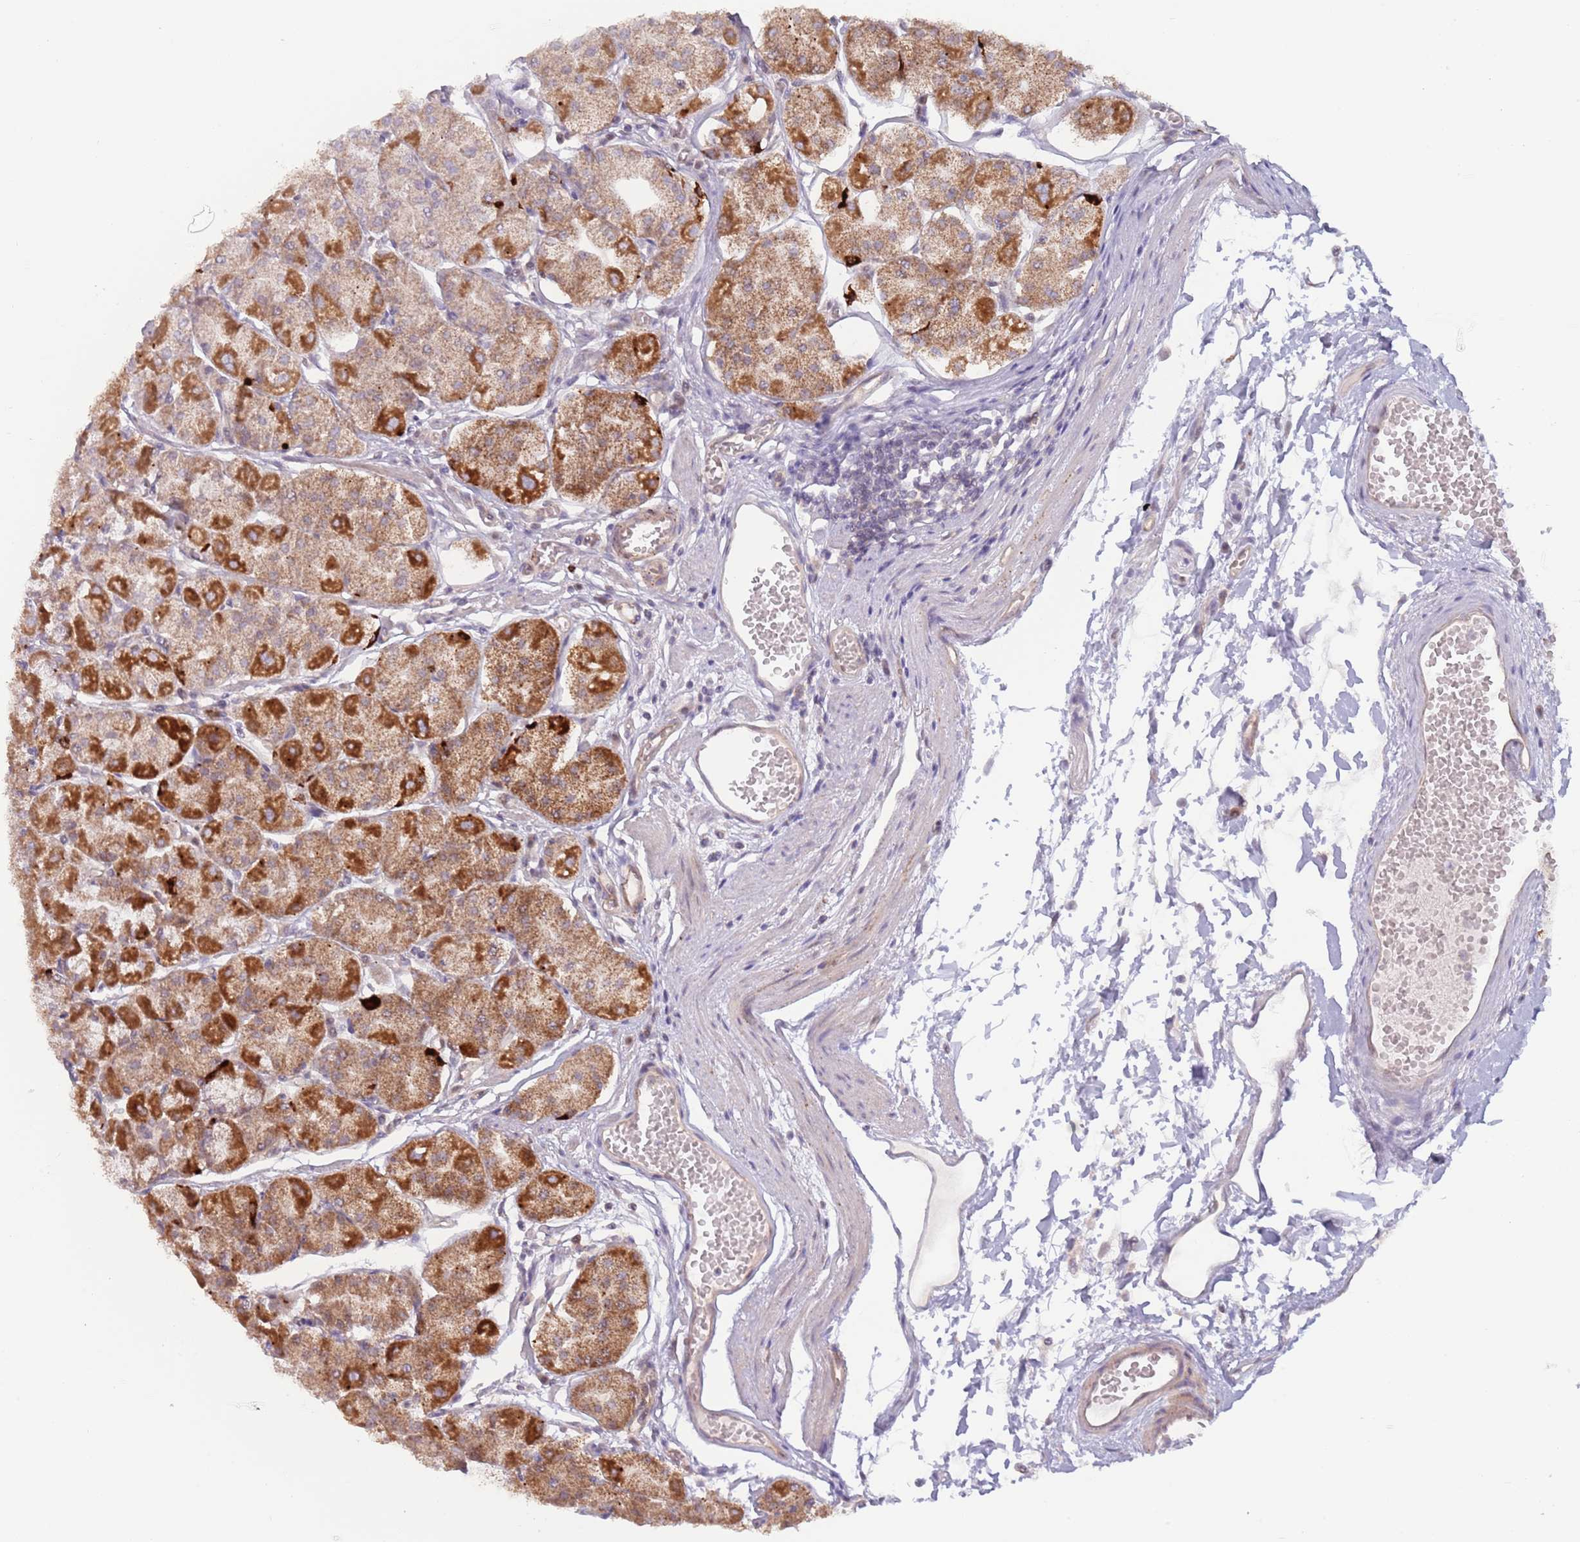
{"staining": {"intensity": "strong", "quantity": ">75%", "location": "cytoplasmic/membranous"}, "tissue": "stomach", "cell_type": "Glandular cells", "image_type": "normal", "snomed": [{"axis": "morphology", "description": "Normal tissue, NOS"}, {"axis": "topography", "description": "Stomach"}], "caption": "Strong cytoplasmic/membranous expression for a protein is identified in about >75% of glandular cells of normal stomach using immunohistochemistry.", "gene": "LDHD", "patient": {"sex": "male", "age": 55}}